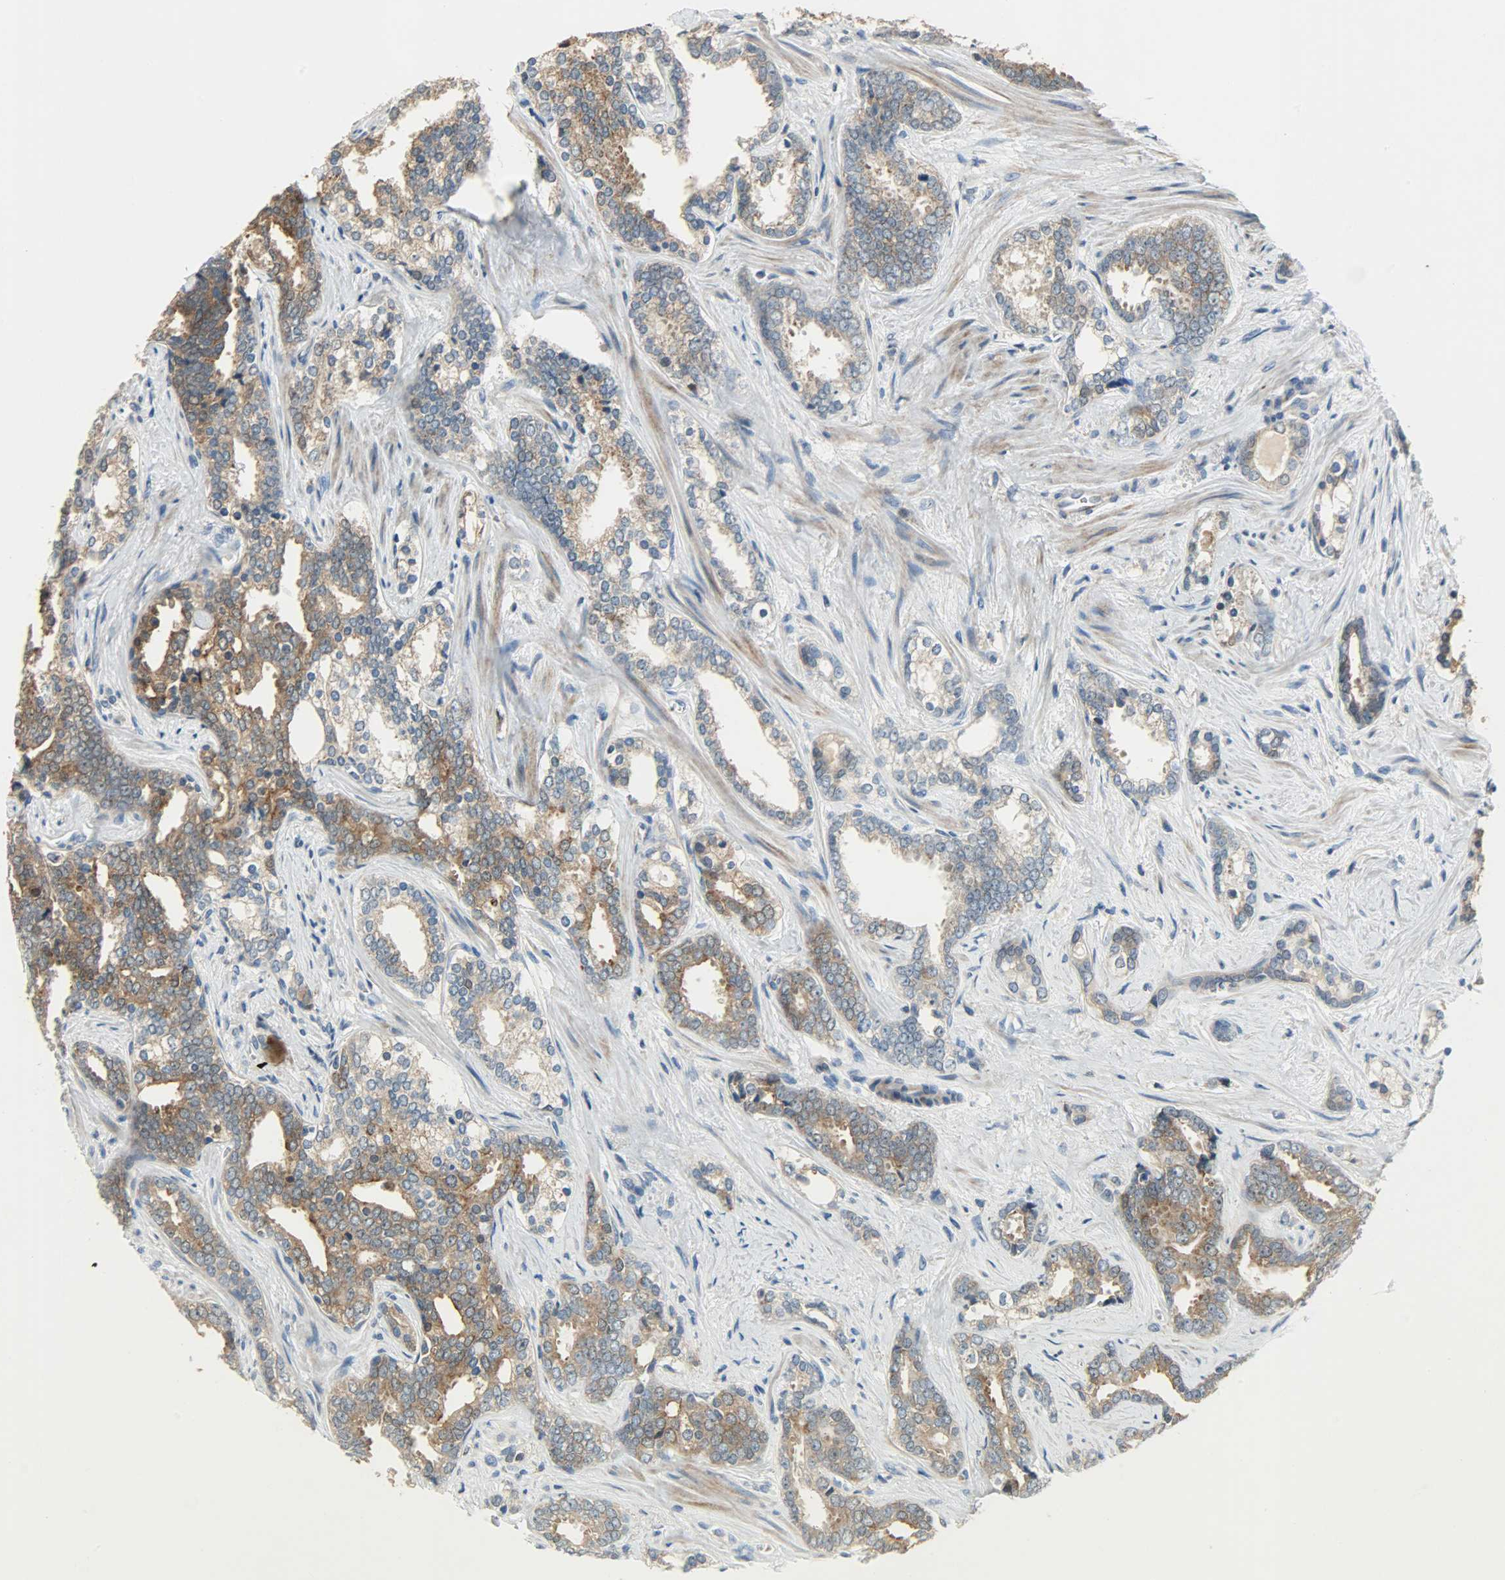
{"staining": {"intensity": "moderate", "quantity": ">75%", "location": "cytoplasmic/membranous"}, "tissue": "prostate cancer", "cell_type": "Tumor cells", "image_type": "cancer", "snomed": [{"axis": "morphology", "description": "Adenocarcinoma, High grade"}, {"axis": "topography", "description": "Prostate"}], "caption": "Prostate cancer tissue exhibits moderate cytoplasmic/membranous positivity in about >75% of tumor cells", "gene": "PPP1R1B", "patient": {"sex": "male", "age": 67}}